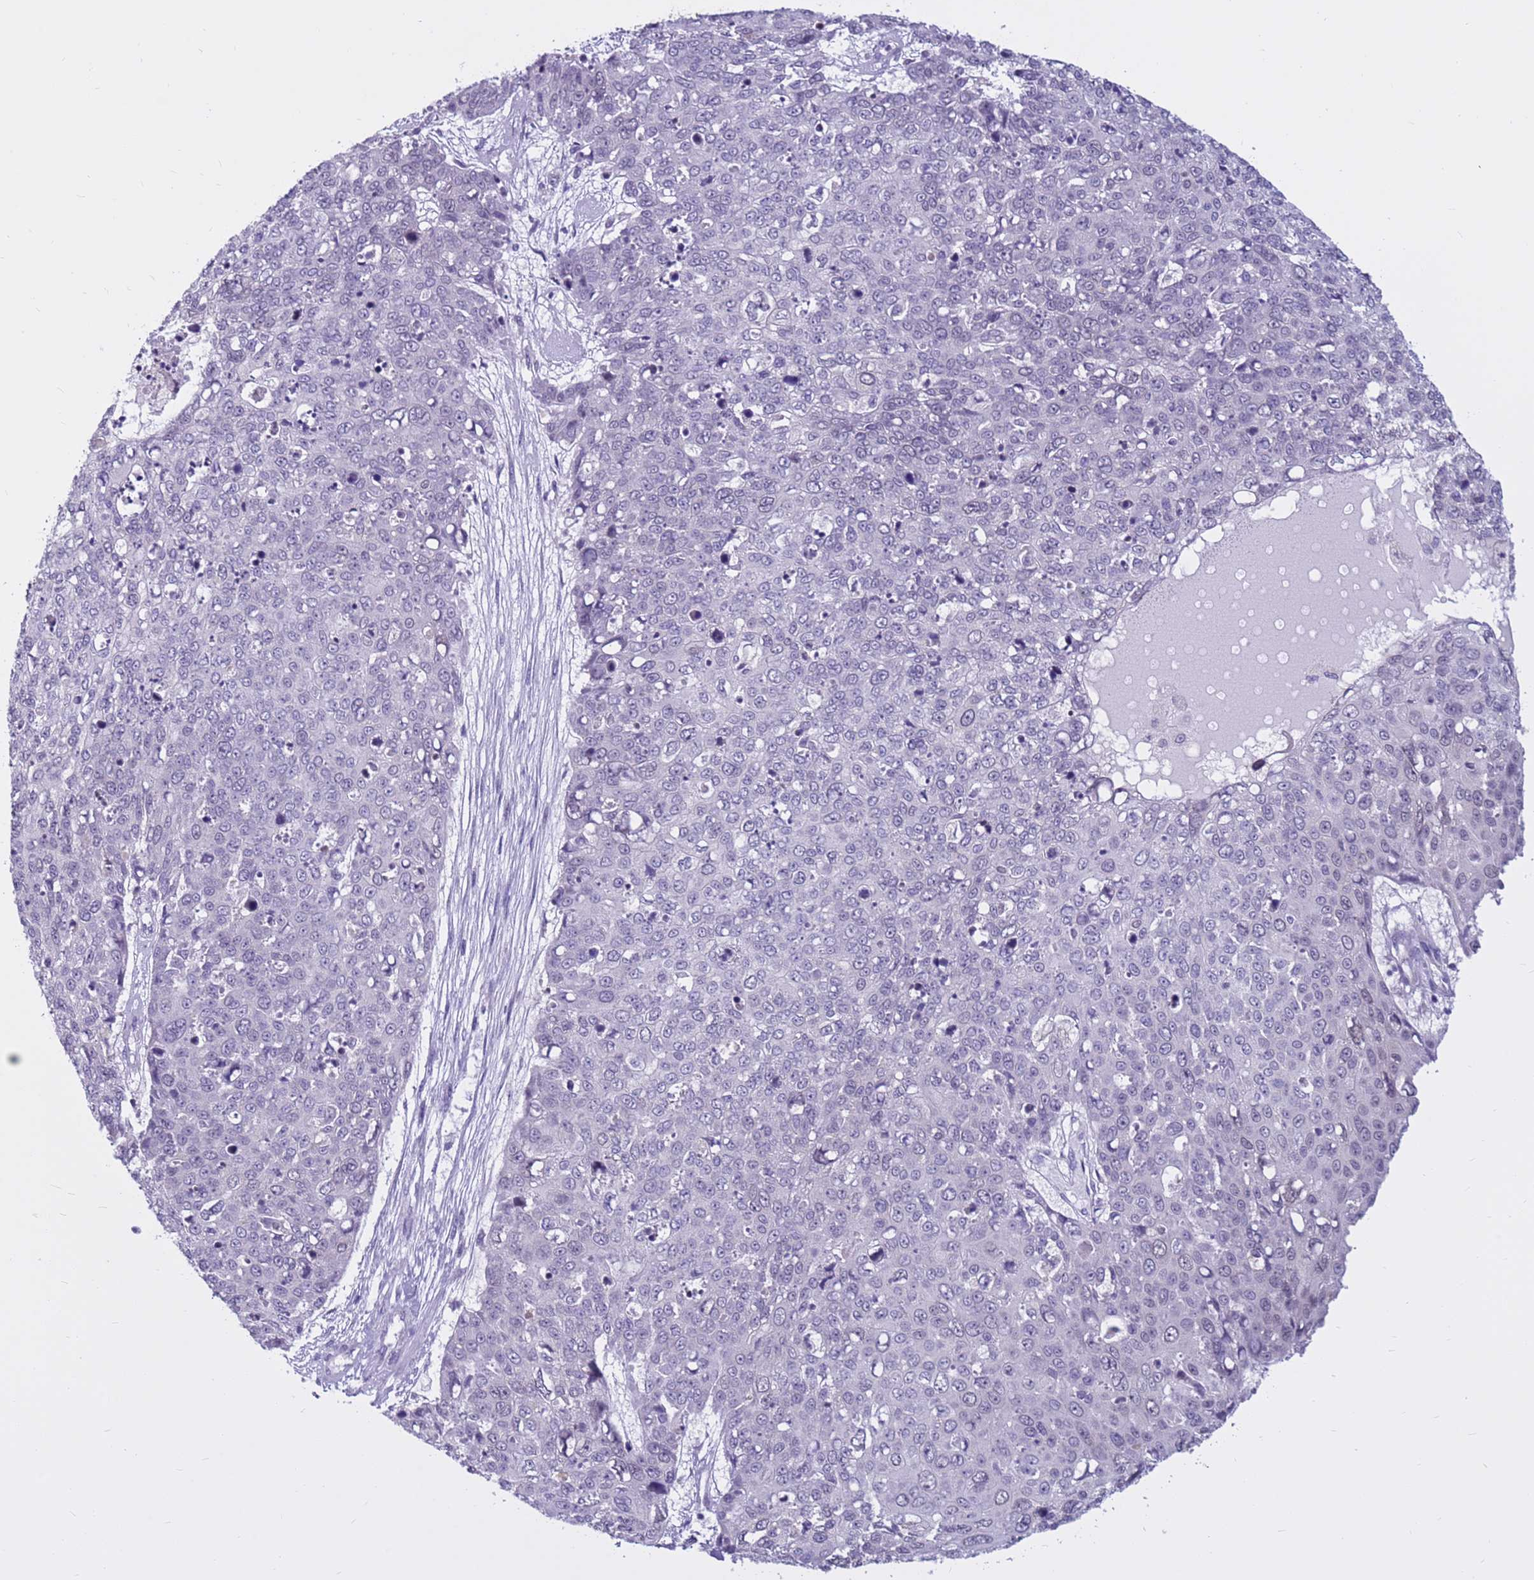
{"staining": {"intensity": "negative", "quantity": "none", "location": "none"}, "tissue": "skin cancer", "cell_type": "Tumor cells", "image_type": "cancer", "snomed": [{"axis": "morphology", "description": "Squamous cell carcinoma, NOS"}, {"axis": "topography", "description": "Skin"}], "caption": "A high-resolution photomicrograph shows immunohistochemistry staining of squamous cell carcinoma (skin), which shows no significant positivity in tumor cells.", "gene": "CDK2AP2", "patient": {"sex": "male", "age": 71}}